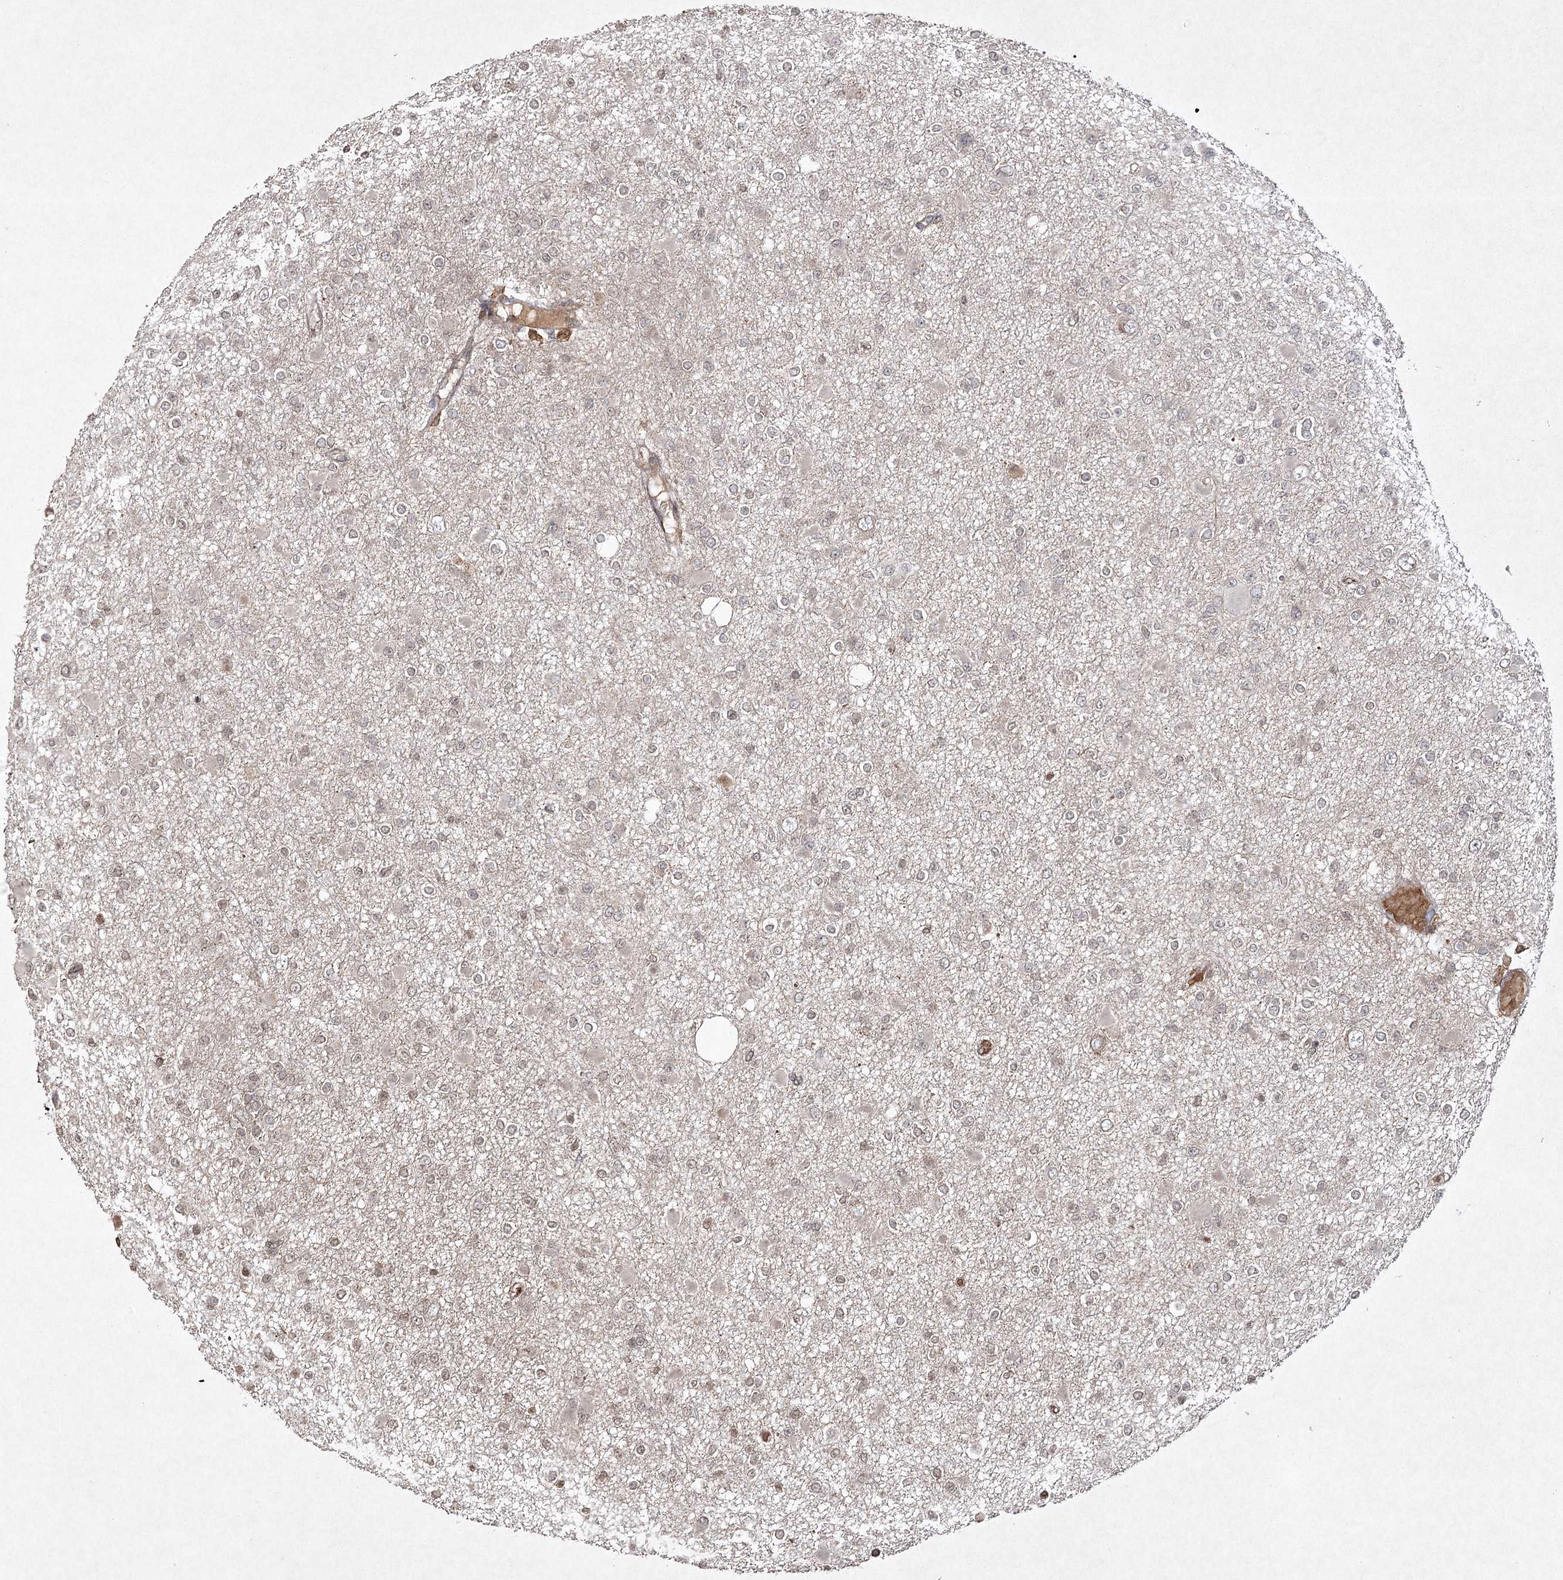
{"staining": {"intensity": "negative", "quantity": "none", "location": "none"}, "tissue": "glioma", "cell_type": "Tumor cells", "image_type": "cancer", "snomed": [{"axis": "morphology", "description": "Glioma, malignant, Low grade"}, {"axis": "topography", "description": "Brain"}], "caption": "There is no significant positivity in tumor cells of glioma. The staining was performed using DAB to visualize the protein expression in brown, while the nuclei were stained in blue with hematoxylin (Magnification: 20x).", "gene": "CYP2B6", "patient": {"sex": "female", "age": 22}}